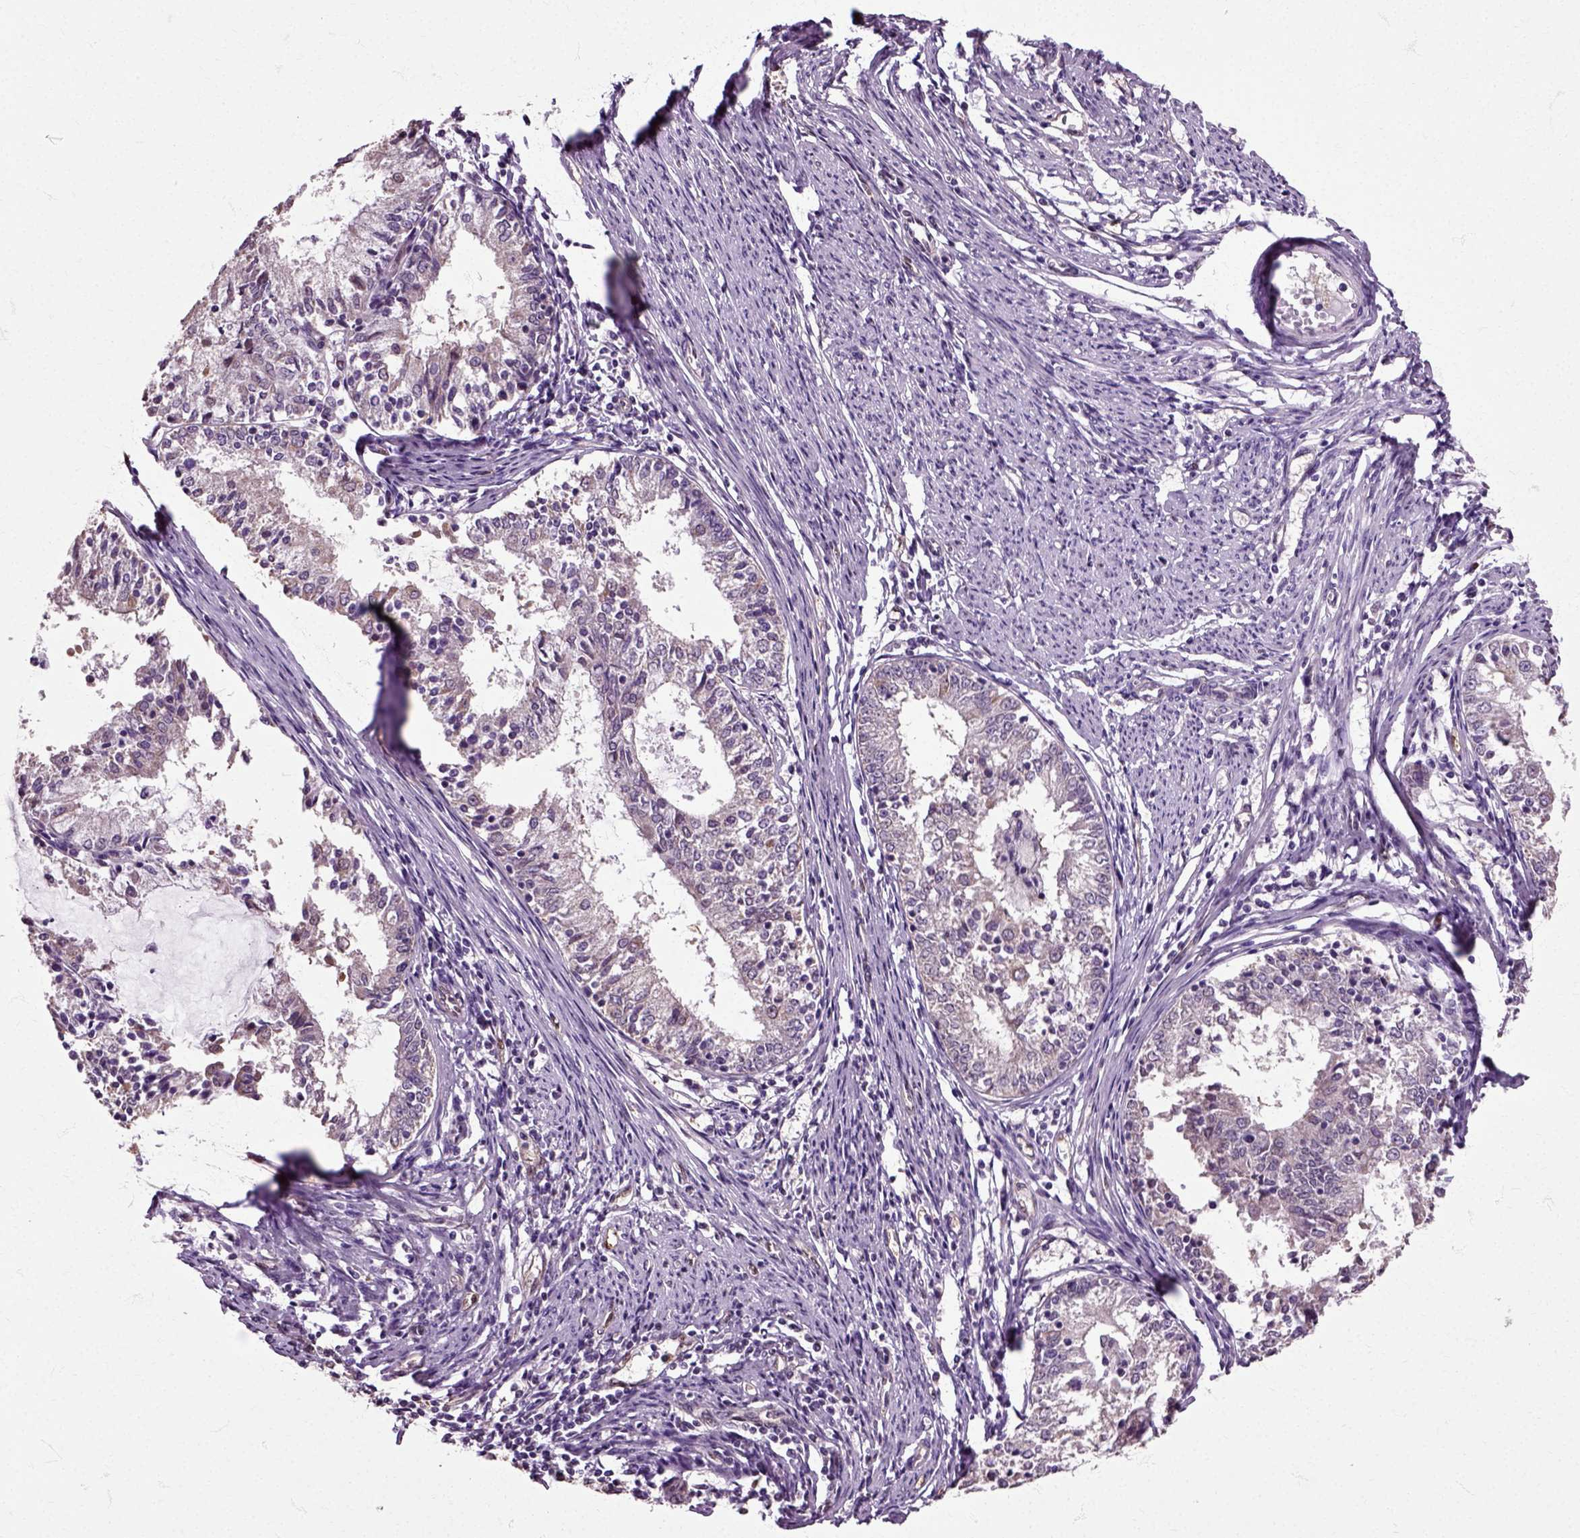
{"staining": {"intensity": "negative", "quantity": "none", "location": "none"}, "tissue": "endometrial cancer", "cell_type": "Tumor cells", "image_type": "cancer", "snomed": [{"axis": "morphology", "description": "Adenocarcinoma, NOS"}, {"axis": "topography", "description": "Endometrium"}], "caption": "This histopathology image is of adenocarcinoma (endometrial) stained with IHC to label a protein in brown with the nuclei are counter-stained blue. There is no expression in tumor cells.", "gene": "HSPA2", "patient": {"sex": "female", "age": 57}}